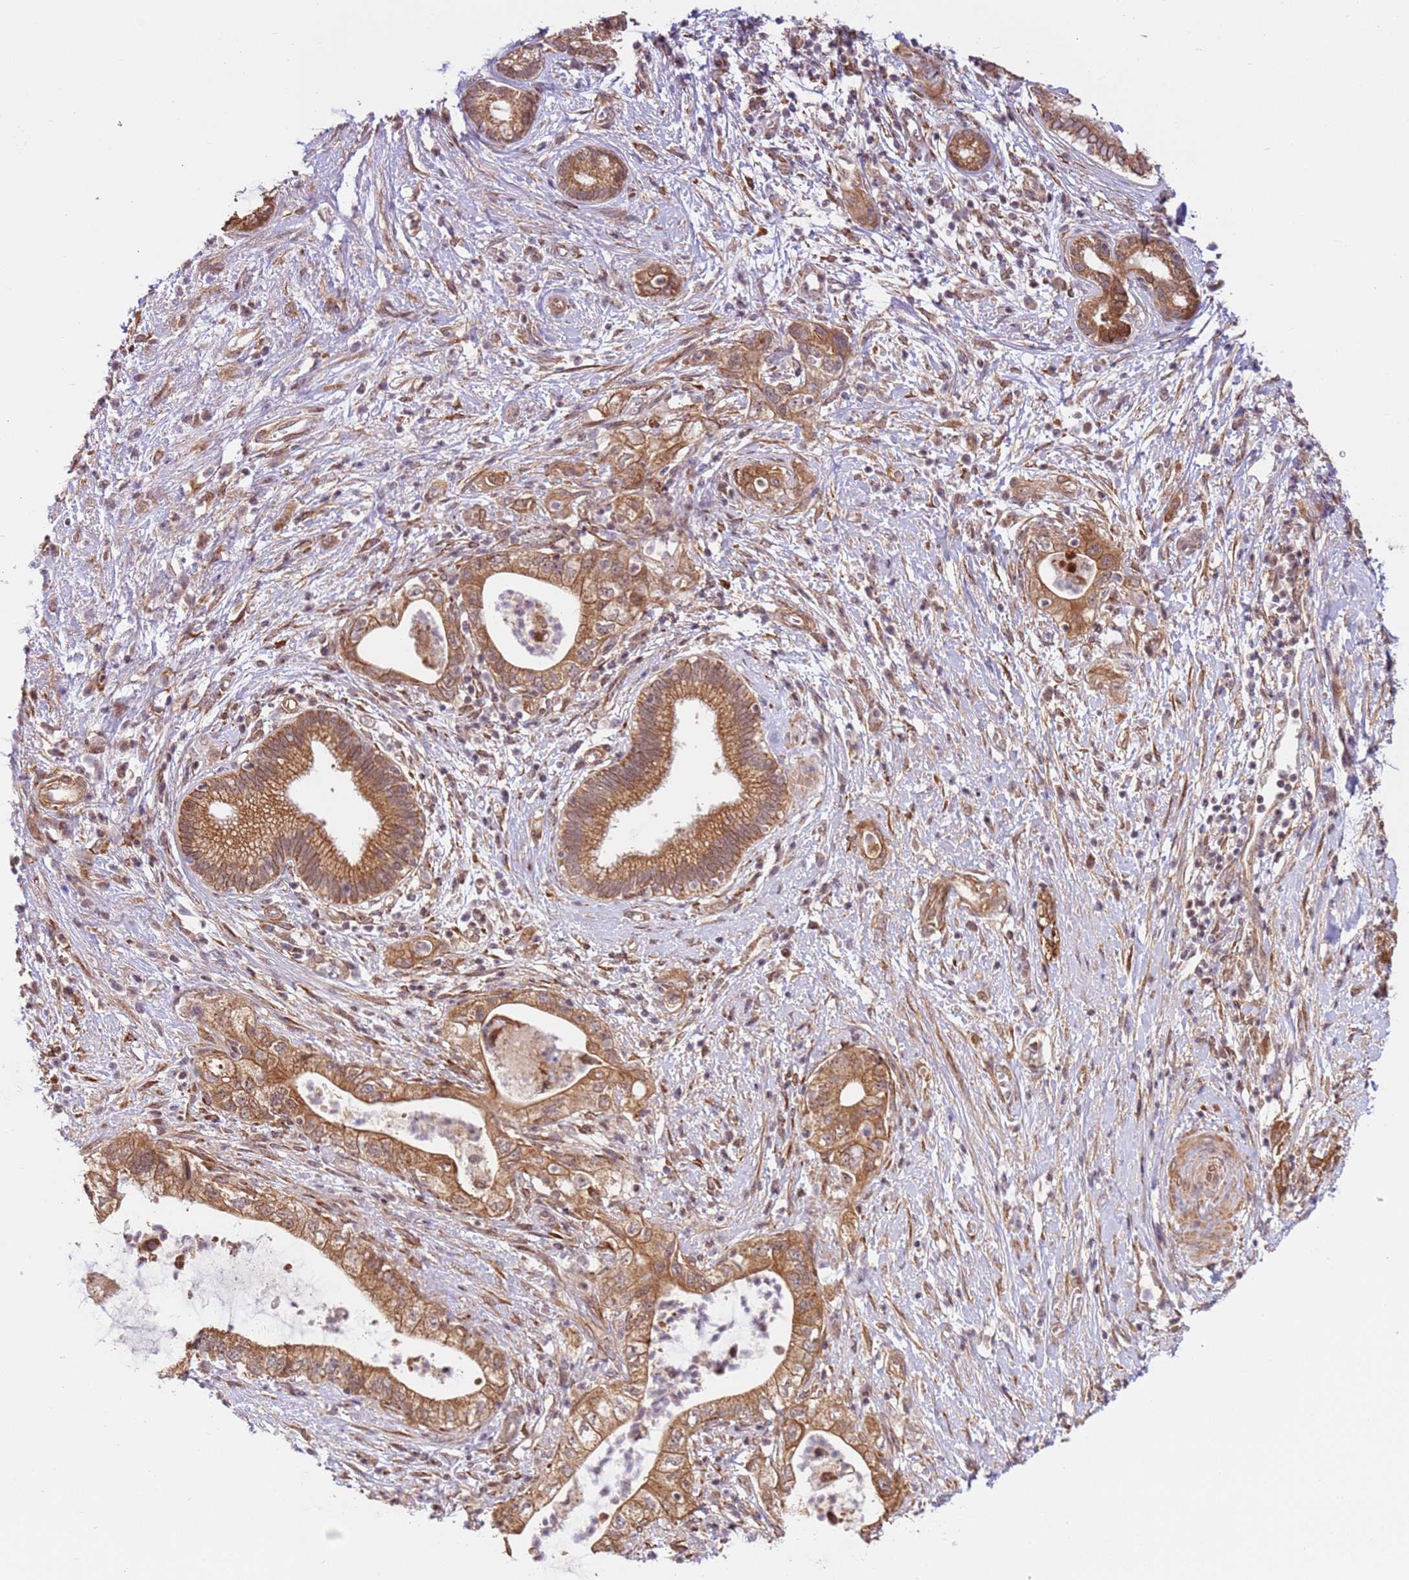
{"staining": {"intensity": "moderate", "quantity": ">75%", "location": "cytoplasmic/membranous"}, "tissue": "pancreatic cancer", "cell_type": "Tumor cells", "image_type": "cancer", "snomed": [{"axis": "morphology", "description": "Adenocarcinoma, NOS"}, {"axis": "topography", "description": "Pancreas"}], "caption": "Protein expression analysis of adenocarcinoma (pancreatic) demonstrates moderate cytoplasmic/membranous positivity in approximately >75% of tumor cells.", "gene": "DCAF4", "patient": {"sex": "female", "age": 73}}